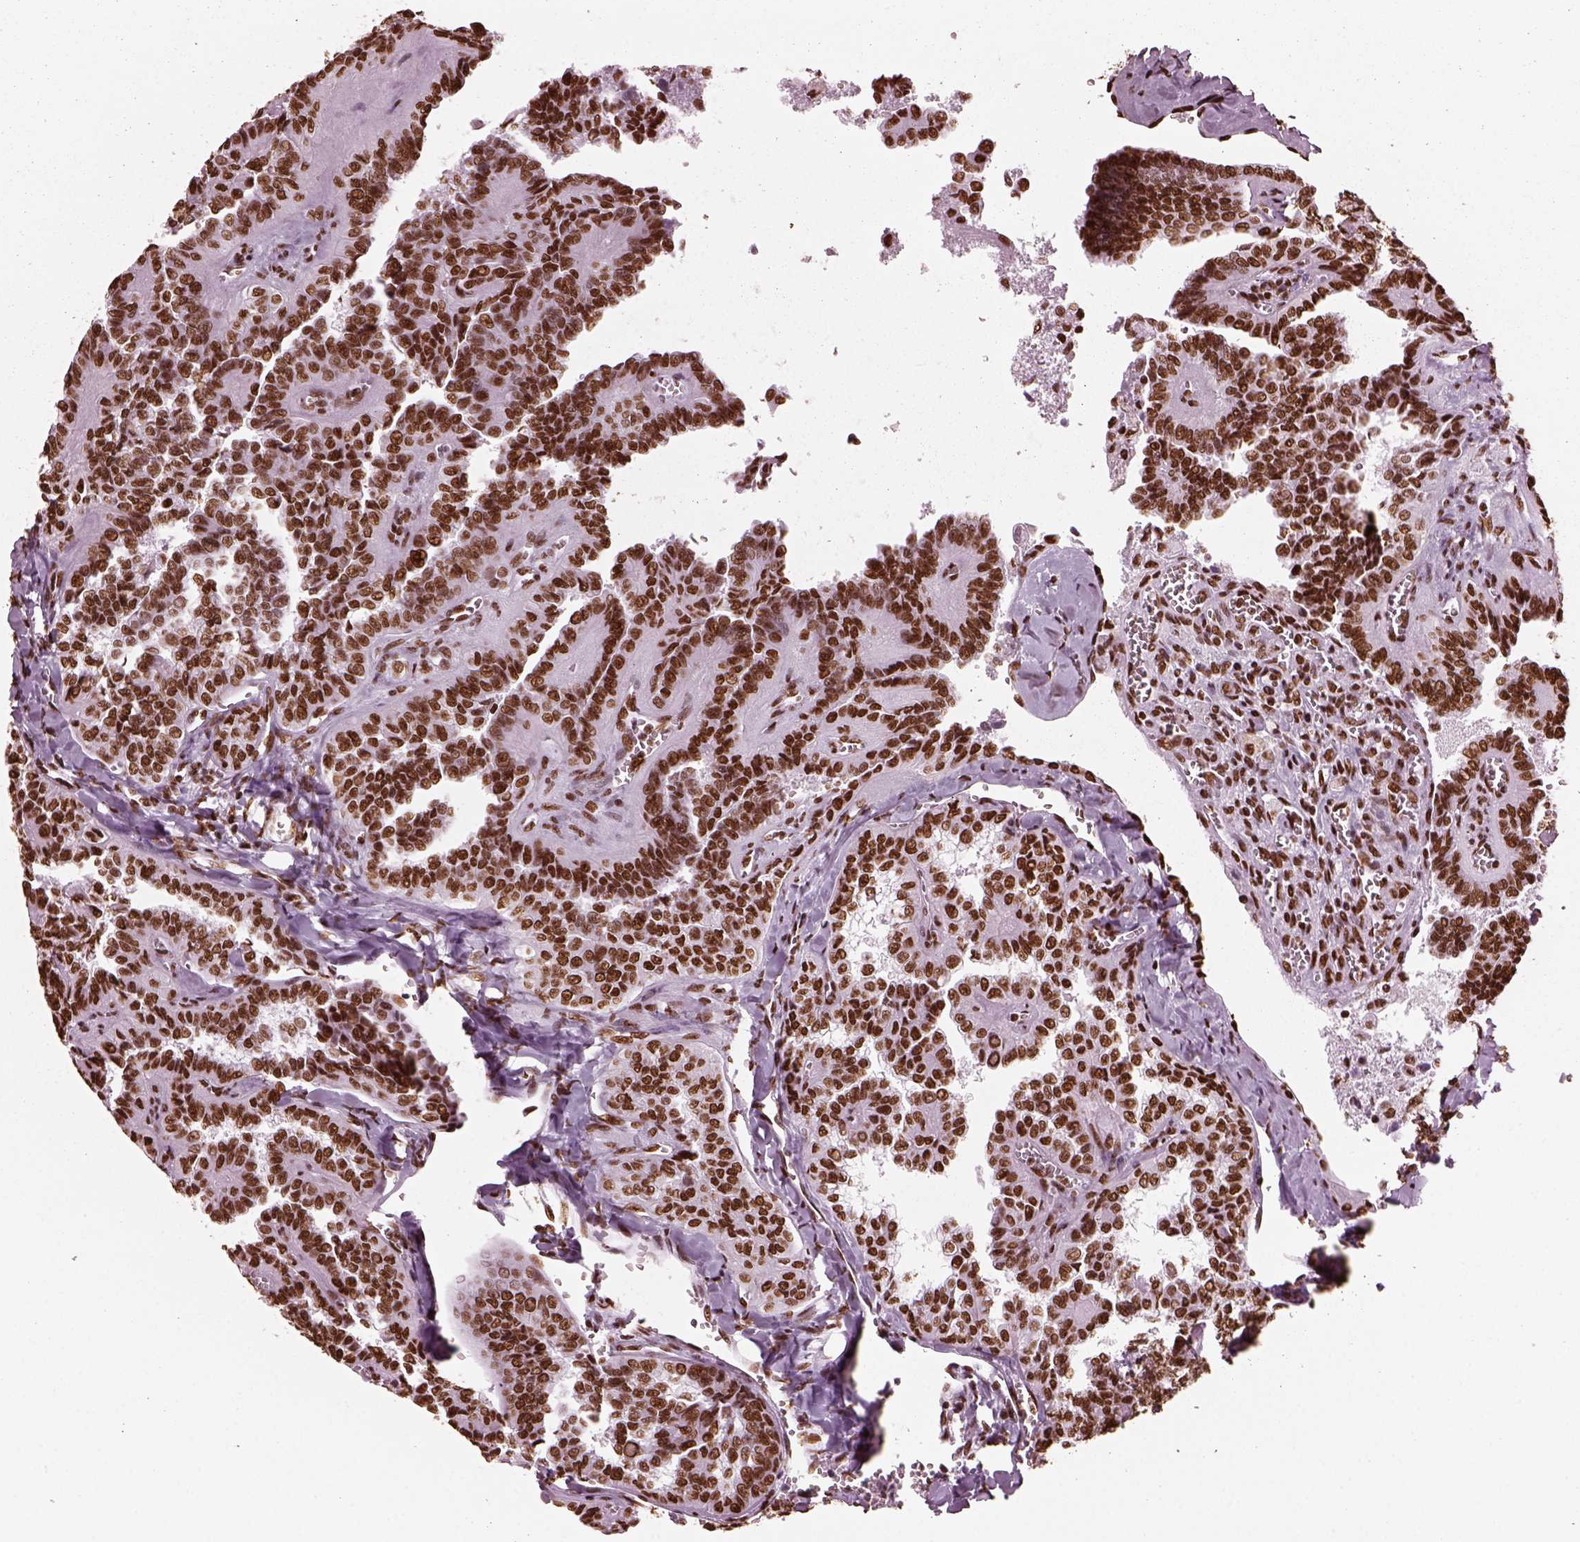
{"staining": {"intensity": "strong", "quantity": ">75%", "location": "nuclear"}, "tissue": "thyroid cancer", "cell_type": "Tumor cells", "image_type": "cancer", "snomed": [{"axis": "morphology", "description": "Papillary adenocarcinoma, NOS"}, {"axis": "topography", "description": "Thyroid gland"}], "caption": "Protein expression analysis of human thyroid cancer reveals strong nuclear positivity in approximately >75% of tumor cells.", "gene": "CBFA2T3", "patient": {"sex": "female", "age": 41}}